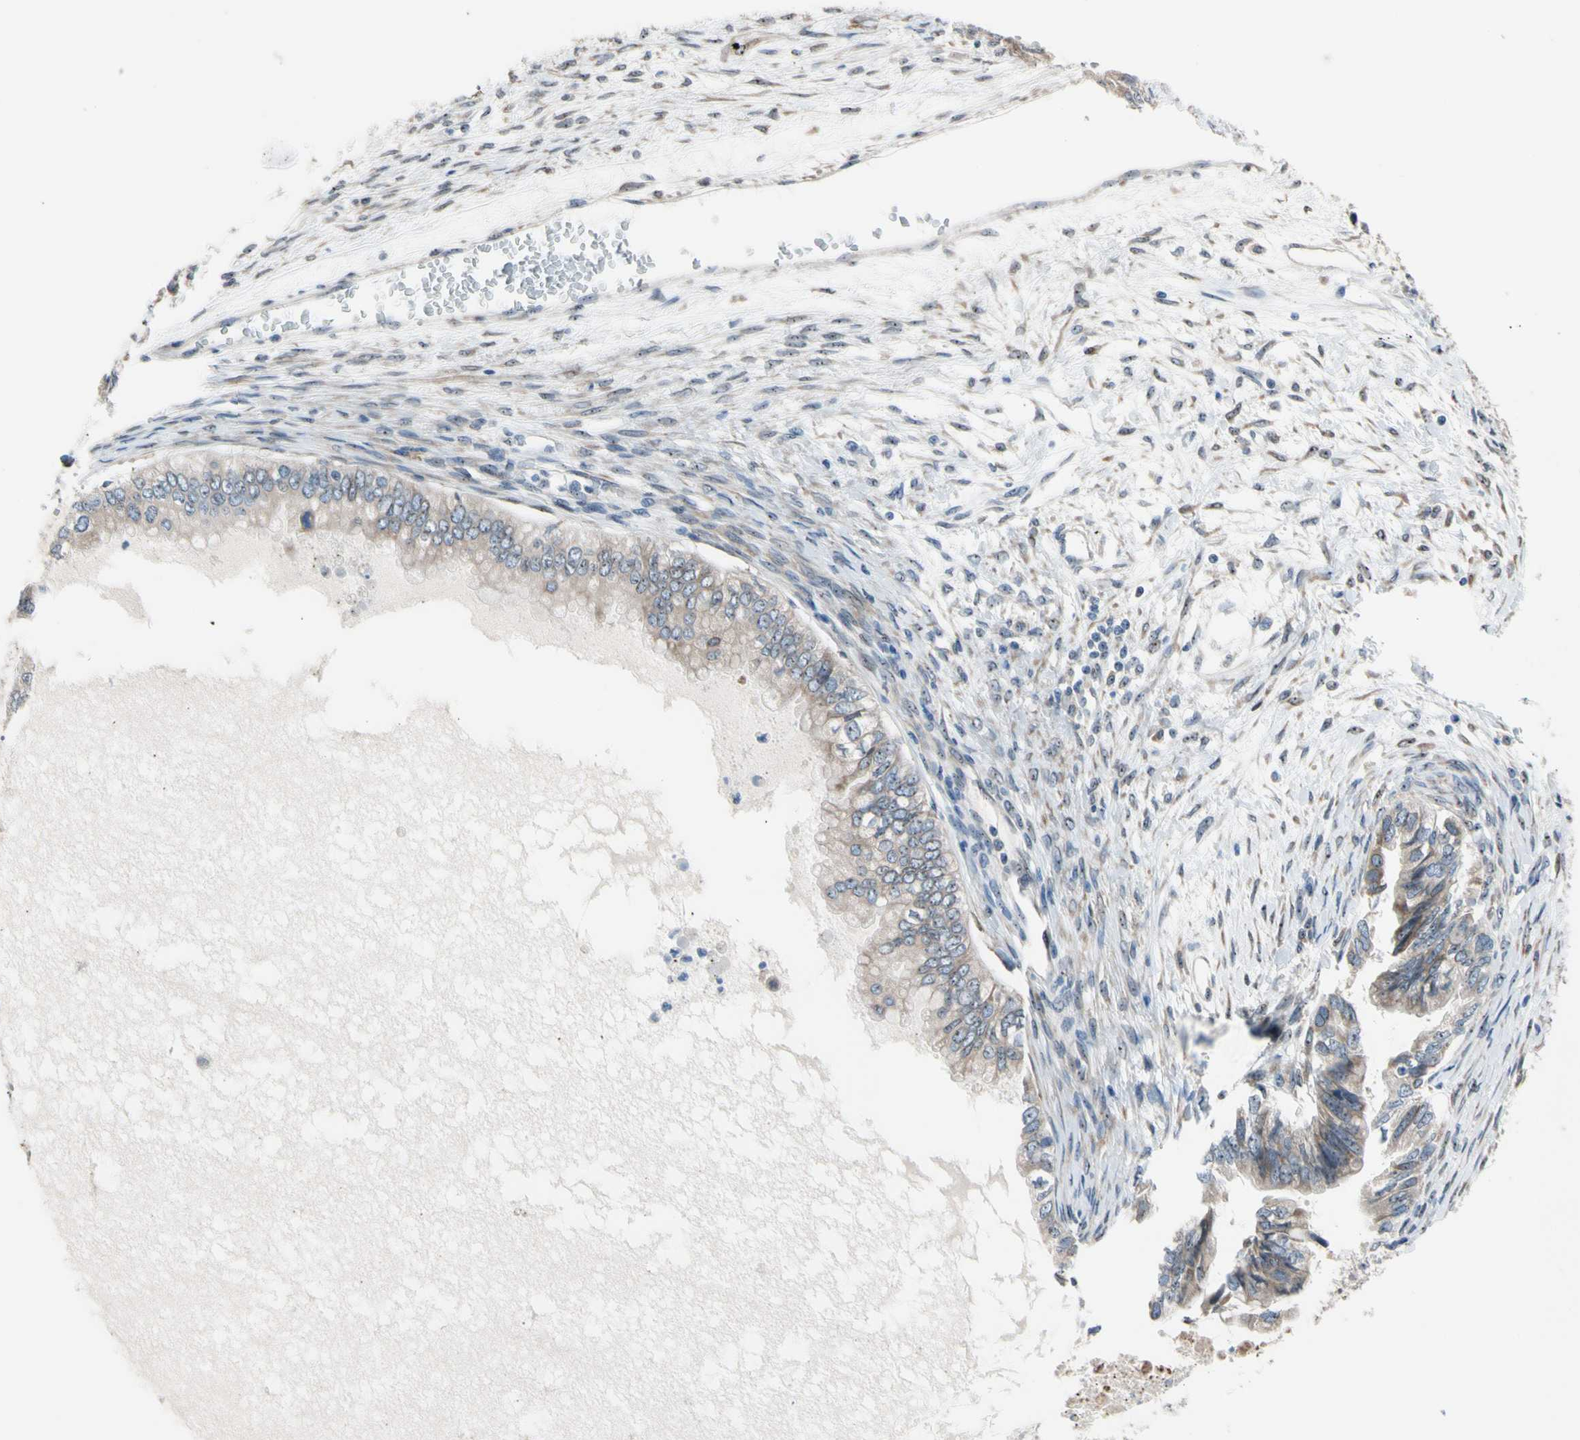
{"staining": {"intensity": "weak", "quantity": ">75%", "location": "cytoplasmic/membranous"}, "tissue": "ovarian cancer", "cell_type": "Tumor cells", "image_type": "cancer", "snomed": [{"axis": "morphology", "description": "Cystadenocarcinoma, mucinous, NOS"}, {"axis": "topography", "description": "Ovary"}], "caption": "Immunohistochemical staining of human ovarian cancer (mucinous cystadenocarcinoma) reveals low levels of weak cytoplasmic/membranous positivity in approximately >75% of tumor cells.", "gene": "TMED7", "patient": {"sex": "female", "age": 80}}